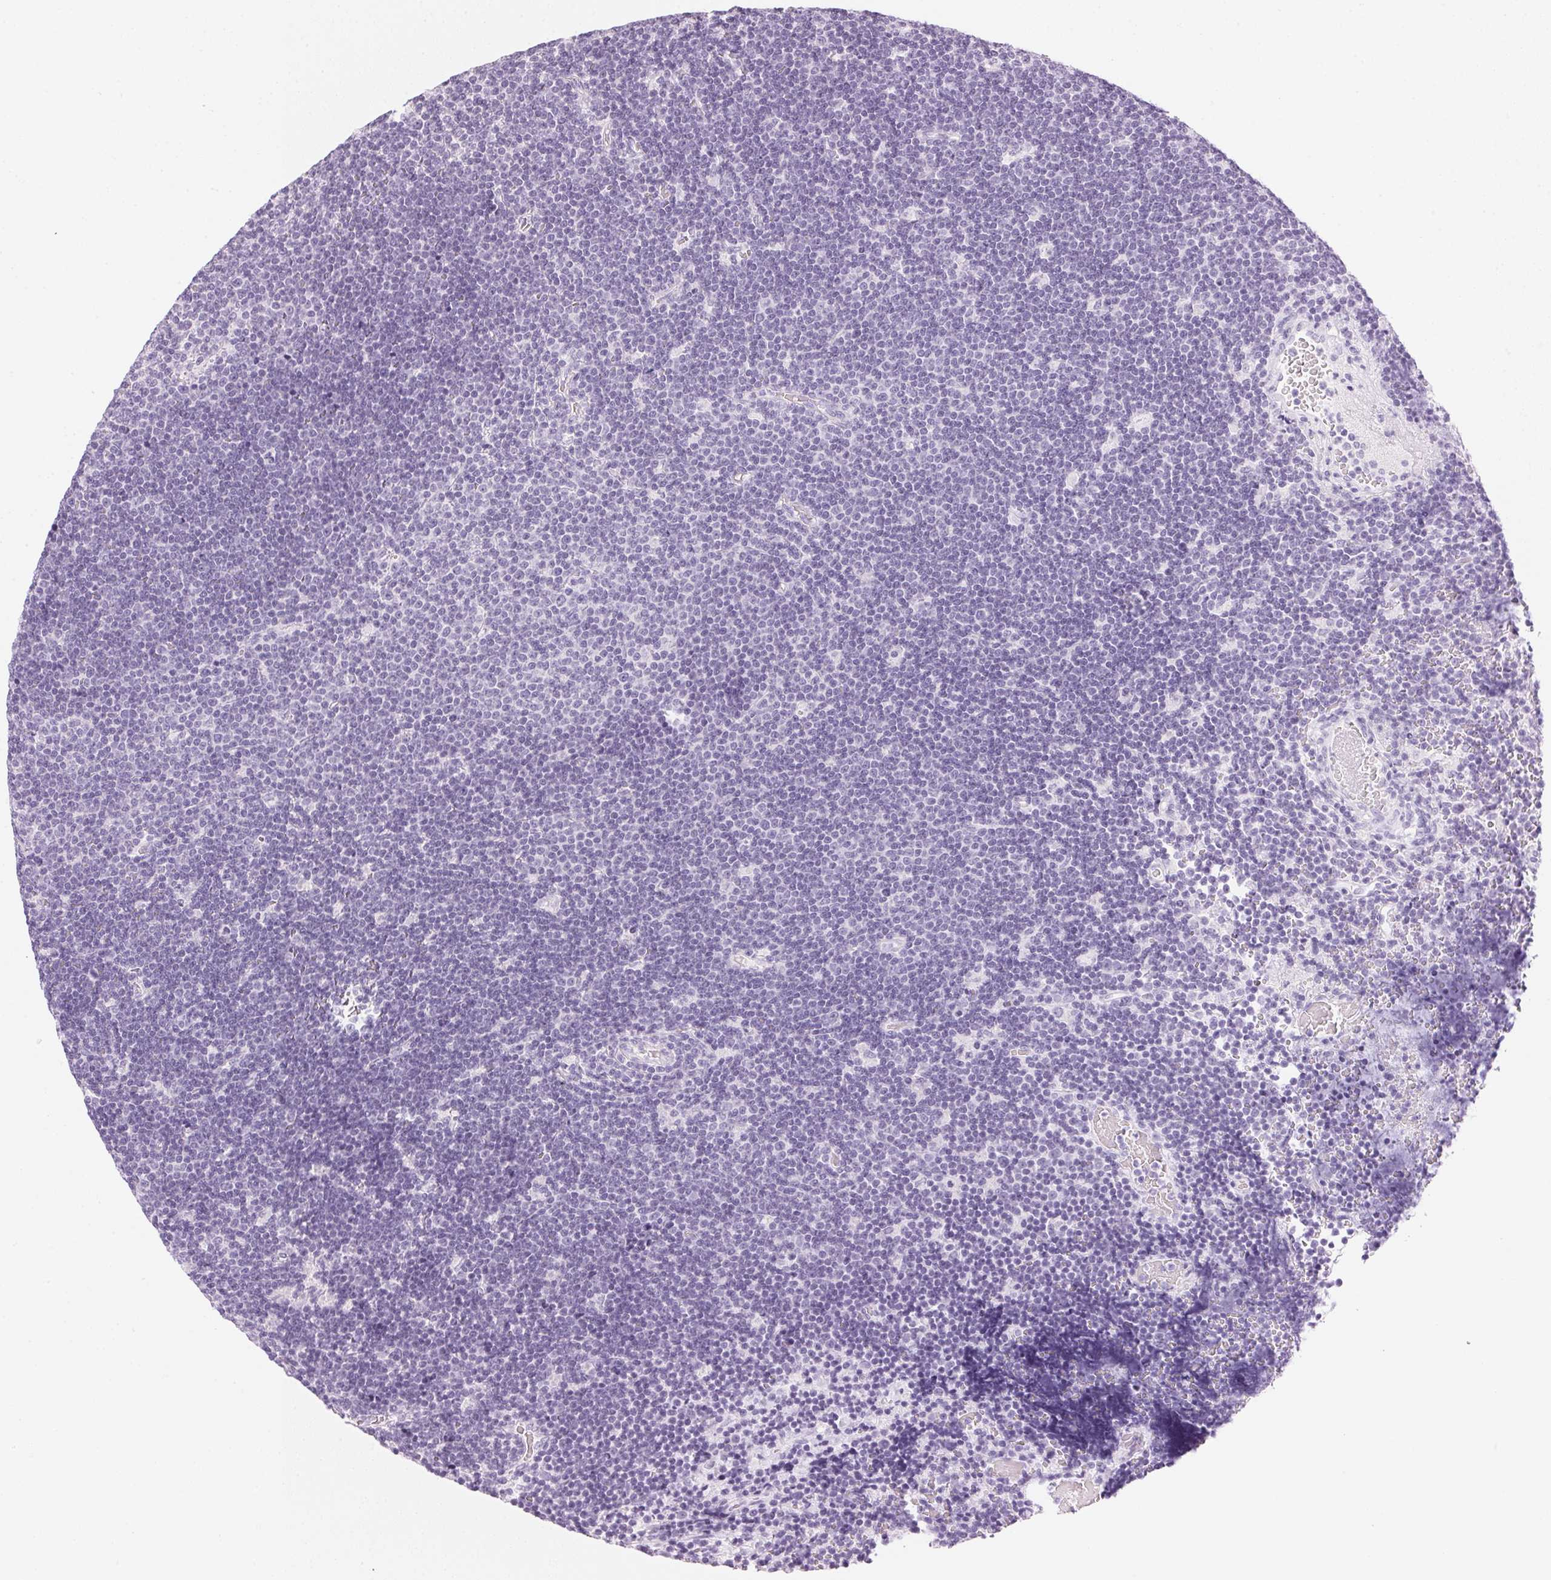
{"staining": {"intensity": "negative", "quantity": "none", "location": "none"}, "tissue": "lymphoma", "cell_type": "Tumor cells", "image_type": "cancer", "snomed": [{"axis": "morphology", "description": "Malignant lymphoma, non-Hodgkin's type, Low grade"}, {"axis": "topography", "description": "Brain"}], "caption": "Tumor cells are negative for protein expression in human lymphoma. (DAB IHC, high magnification).", "gene": "IGFBP1", "patient": {"sex": "female", "age": 66}}